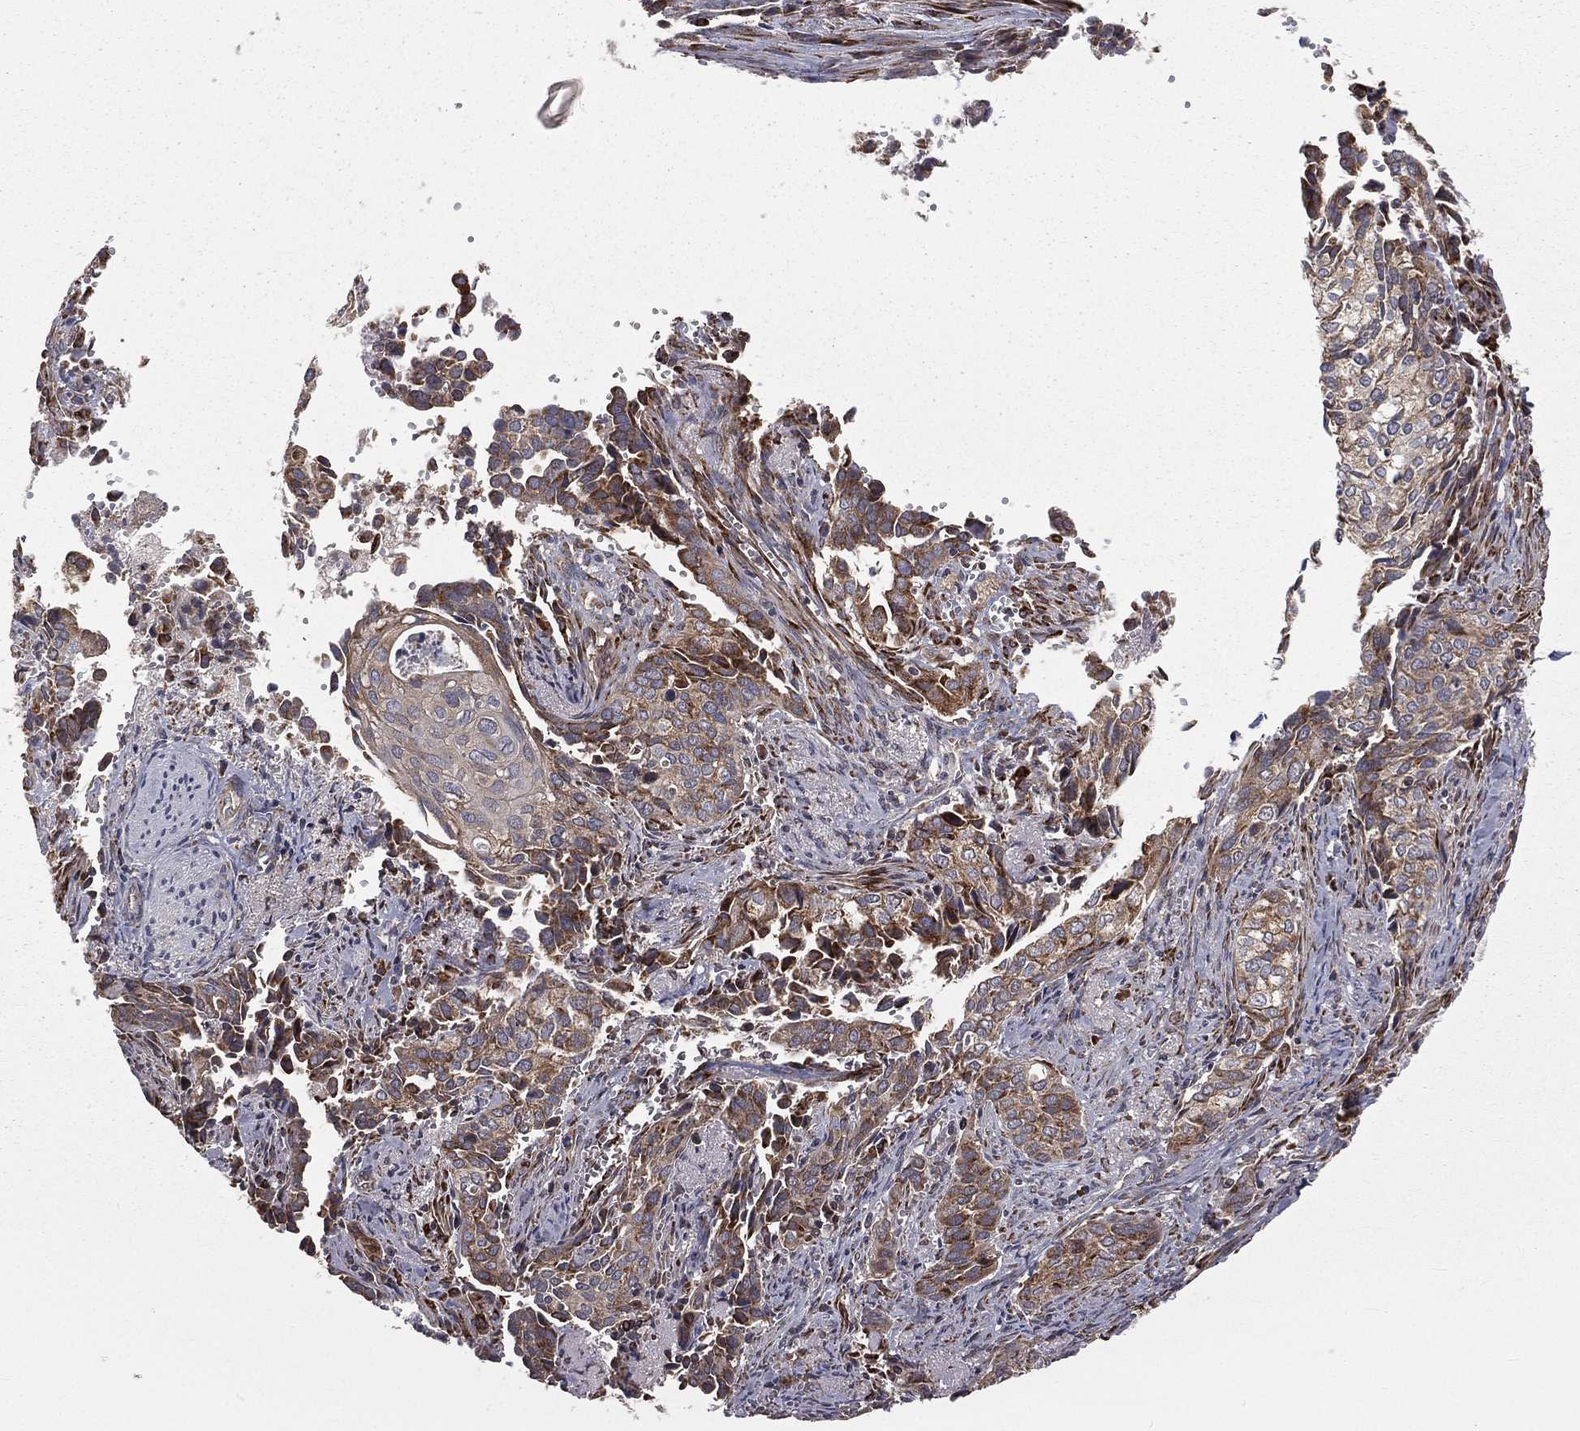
{"staining": {"intensity": "moderate", "quantity": "25%-75%", "location": "cytoplasmic/membranous"}, "tissue": "cervical cancer", "cell_type": "Tumor cells", "image_type": "cancer", "snomed": [{"axis": "morphology", "description": "Squamous cell carcinoma, NOS"}, {"axis": "topography", "description": "Cervix"}], "caption": "A histopathology image of cervical cancer (squamous cell carcinoma) stained for a protein demonstrates moderate cytoplasmic/membranous brown staining in tumor cells.", "gene": "OLFML1", "patient": {"sex": "female", "age": 29}}